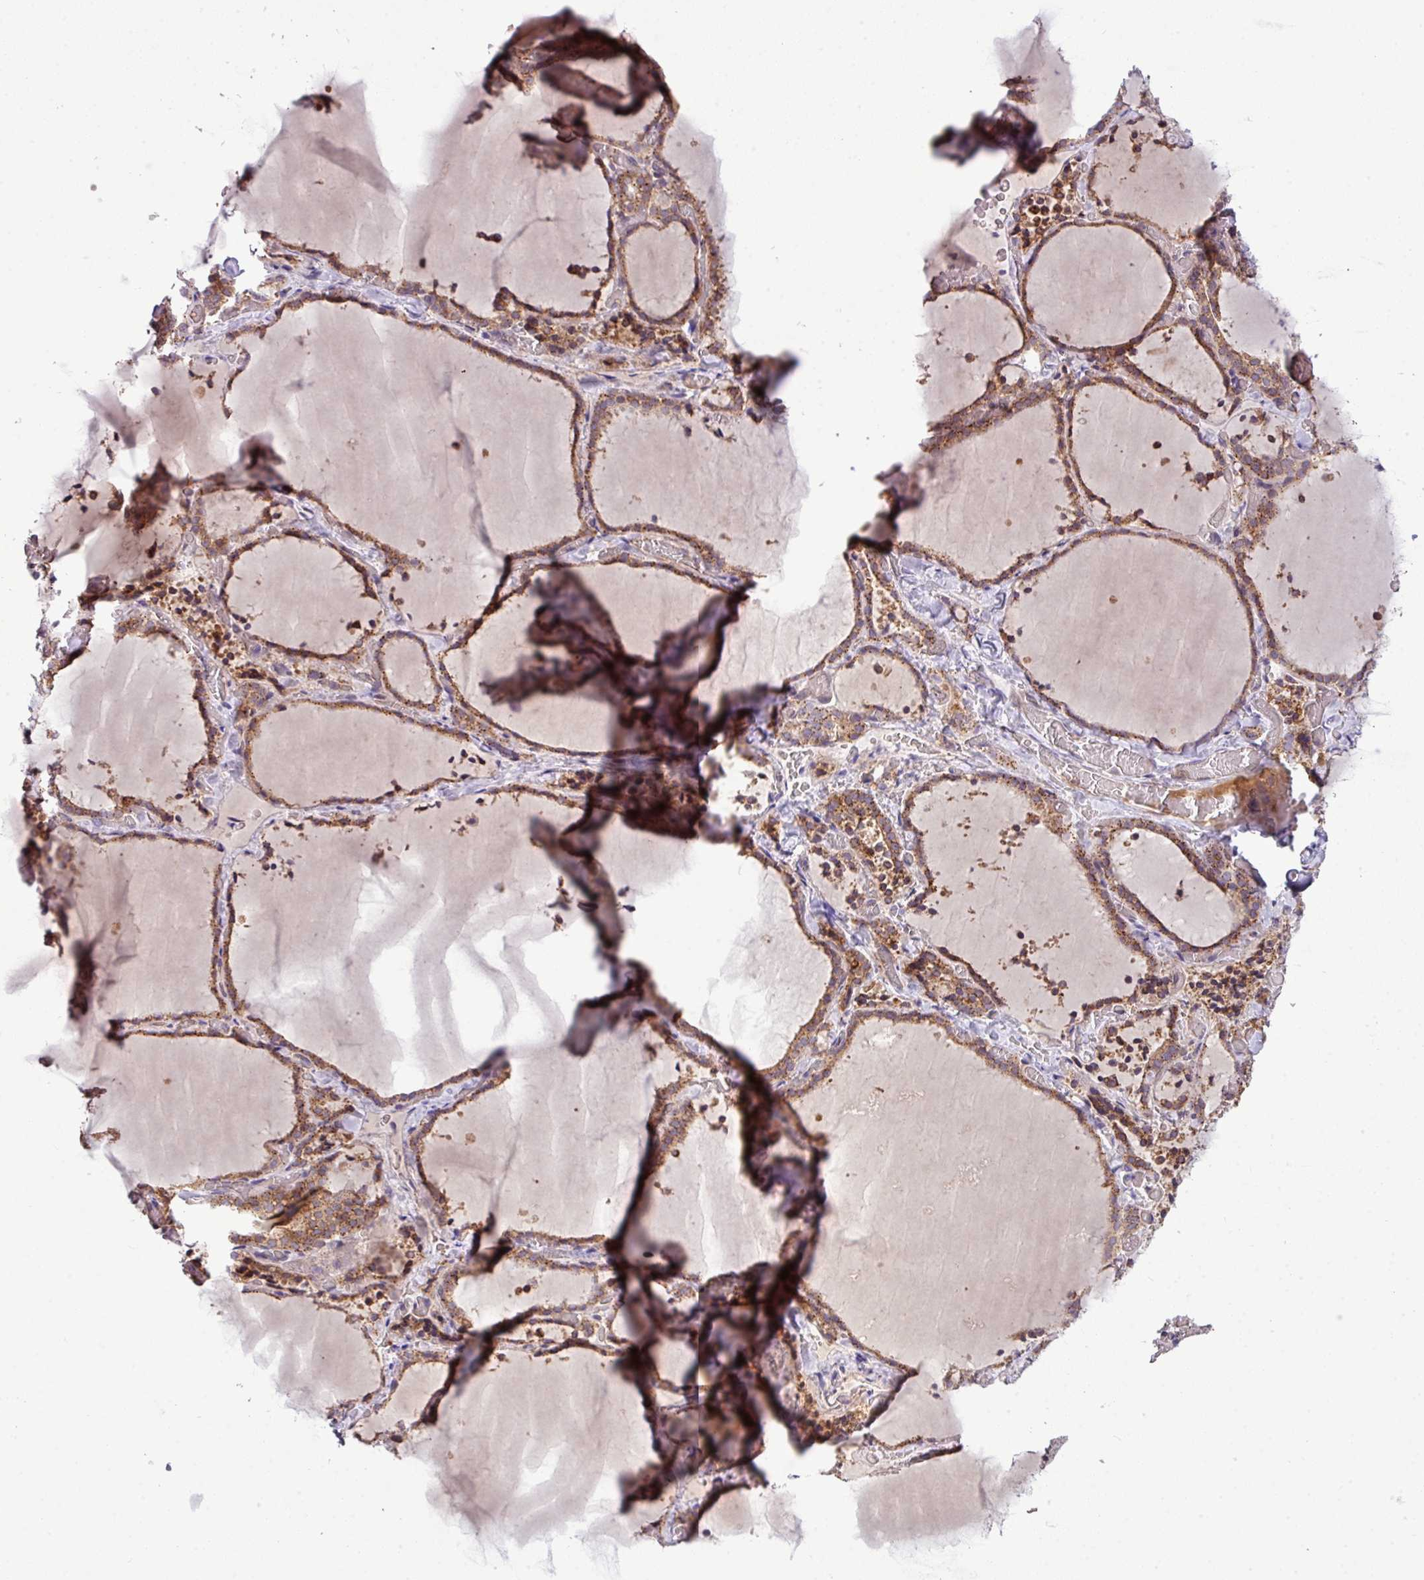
{"staining": {"intensity": "strong", "quantity": ">75%", "location": "cytoplasmic/membranous"}, "tissue": "thyroid gland", "cell_type": "Glandular cells", "image_type": "normal", "snomed": [{"axis": "morphology", "description": "Normal tissue, NOS"}, {"axis": "topography", "description": "Thyroid gland"}], "caption": "Protein staining of normal thyroid gland exhibits strong cytoplasmic/membranous positivity in about >75% of glandular cells.", "gene": "ZNF35", "patient": {"sex": "female", "age": 22}}